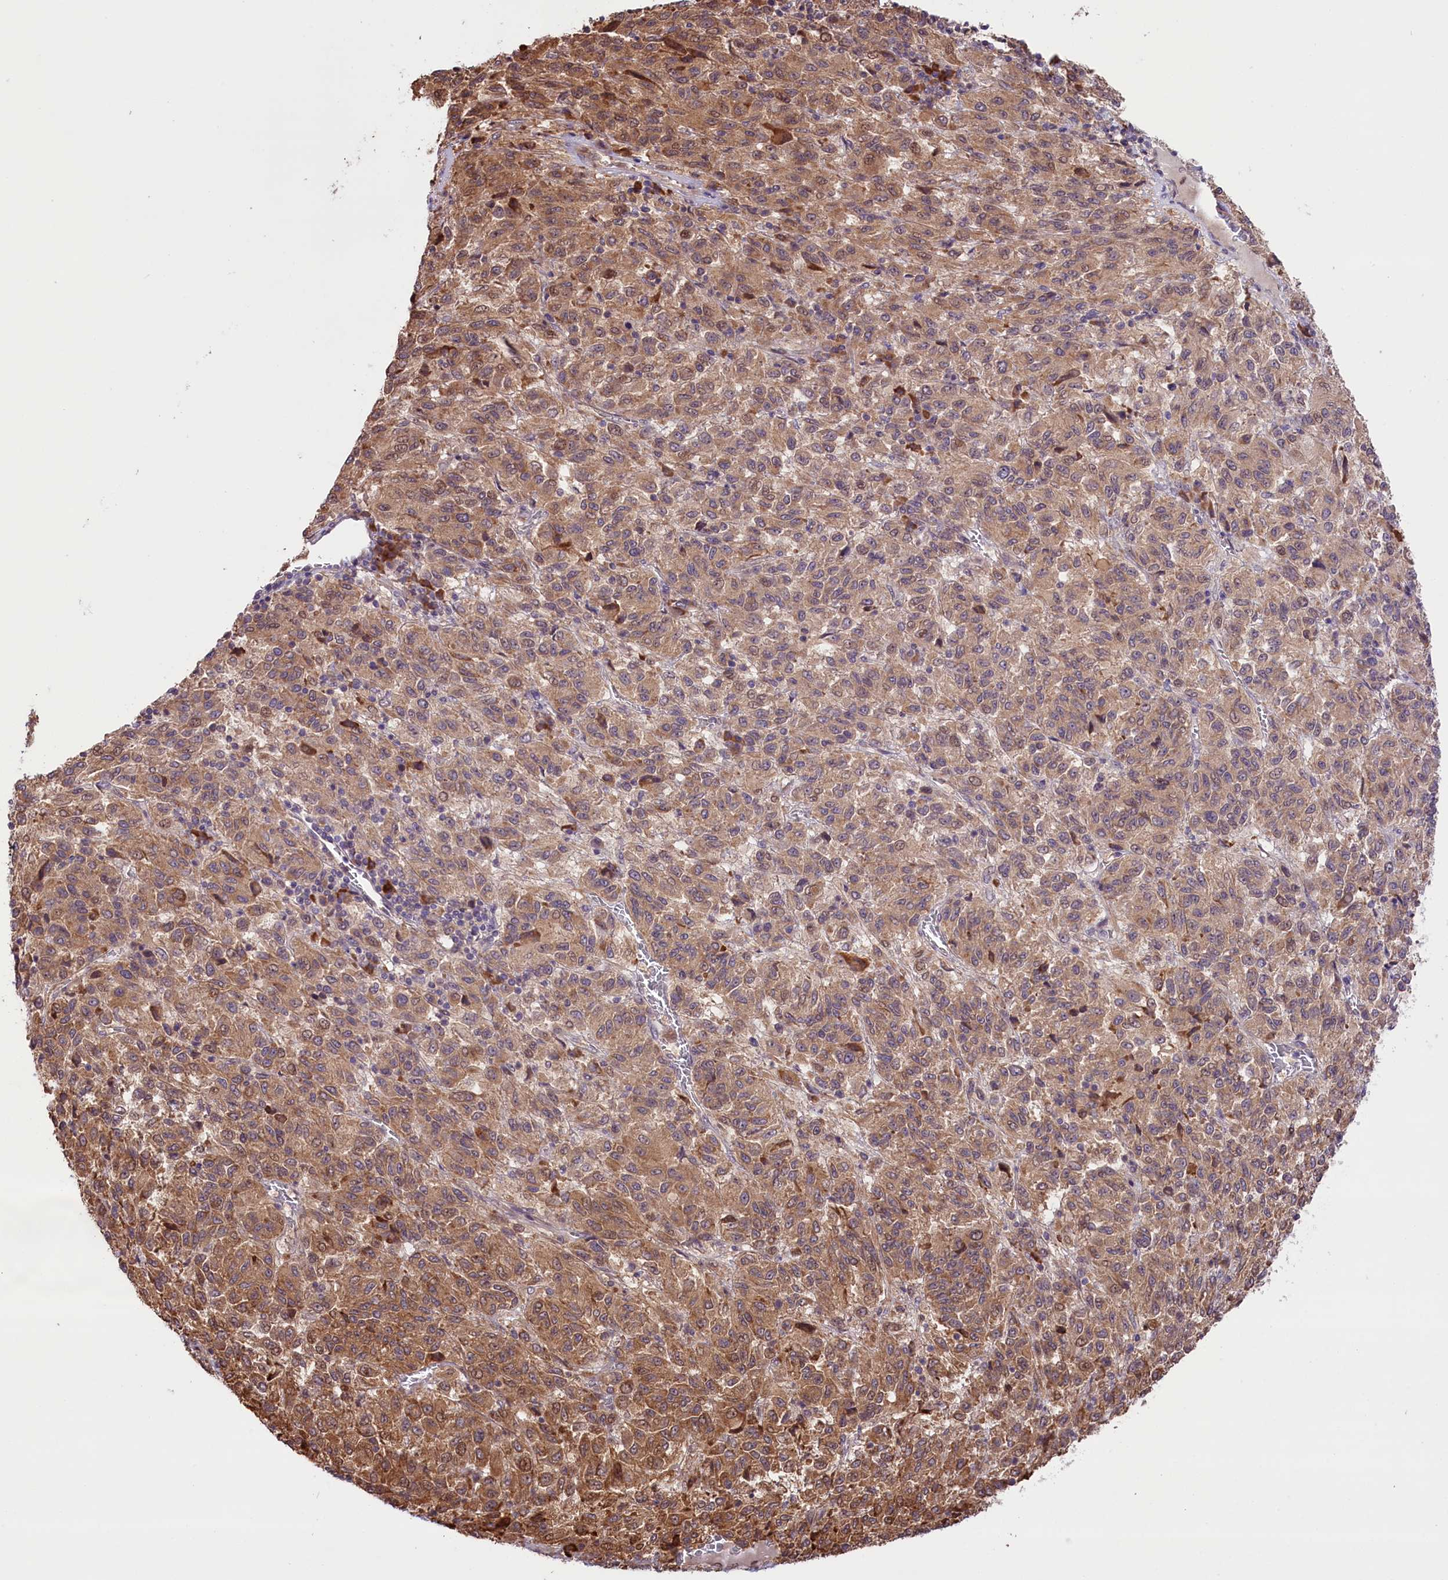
{"staining": {"intensity": "moderate", "quantity": ">75%", "location": "cytoplasmic/membranous"}, "tissue": "melanoma", "cell_type": "Tumor cells", "image_type": "cancer", "snomed": [{"axis": "morphology", "description": "Malignant melanoma, Metastatic site"}, {"axis": "topography", "description": "Lung"}], "caption": "Immunohistochemistry micrograph of human malignant melanoma (metastatic site) stained for a protein (brown), which demonstrates medium levels of moderate cytoplasmic/membranous positivity in about >75% of tumor cells.", "gene": "RIC8A", "patient": {"sex": "male", "age": 64}}